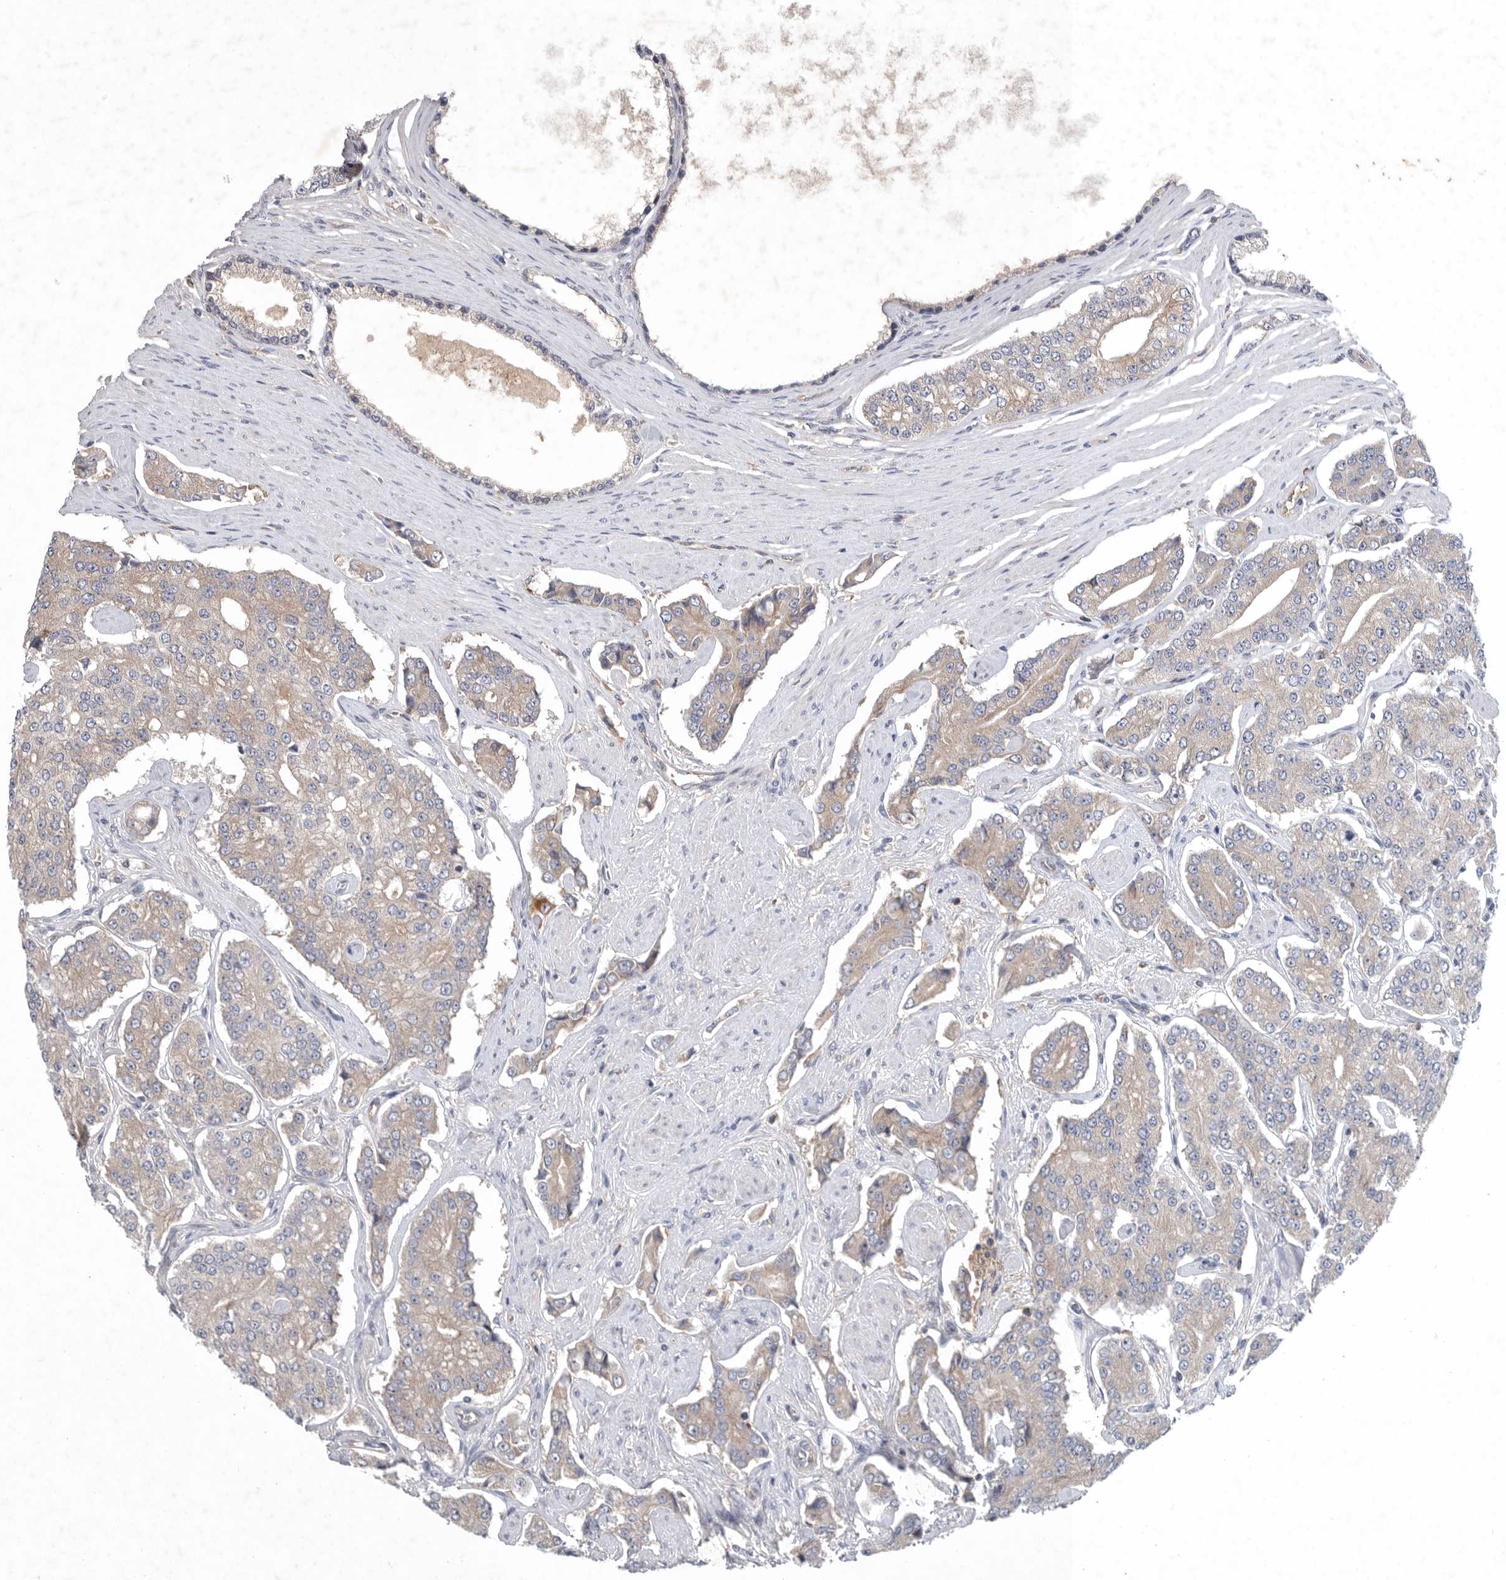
{"staining": {"intensity": "weak", "quantity": "25%-75%", "location": "cytoplasmic/membranous"}, "tissue": "prostate cancer", "cell_type": "Tumor cells", "image_type": "cancer", "snomed": [{"axis": "morphology", "description": "Adenocarcinoma, High grade"}, {"axis": "topography", "description": "Prostate"}], "caption": "Protein expression analysis of prostate high-grade adenocarcinoma reveals weak cytoplasmic/membranous positivity in about 25%-75% of tumor cells.", "gene": "C1orf109", "patient": {"sex": "male", "age": 71}}